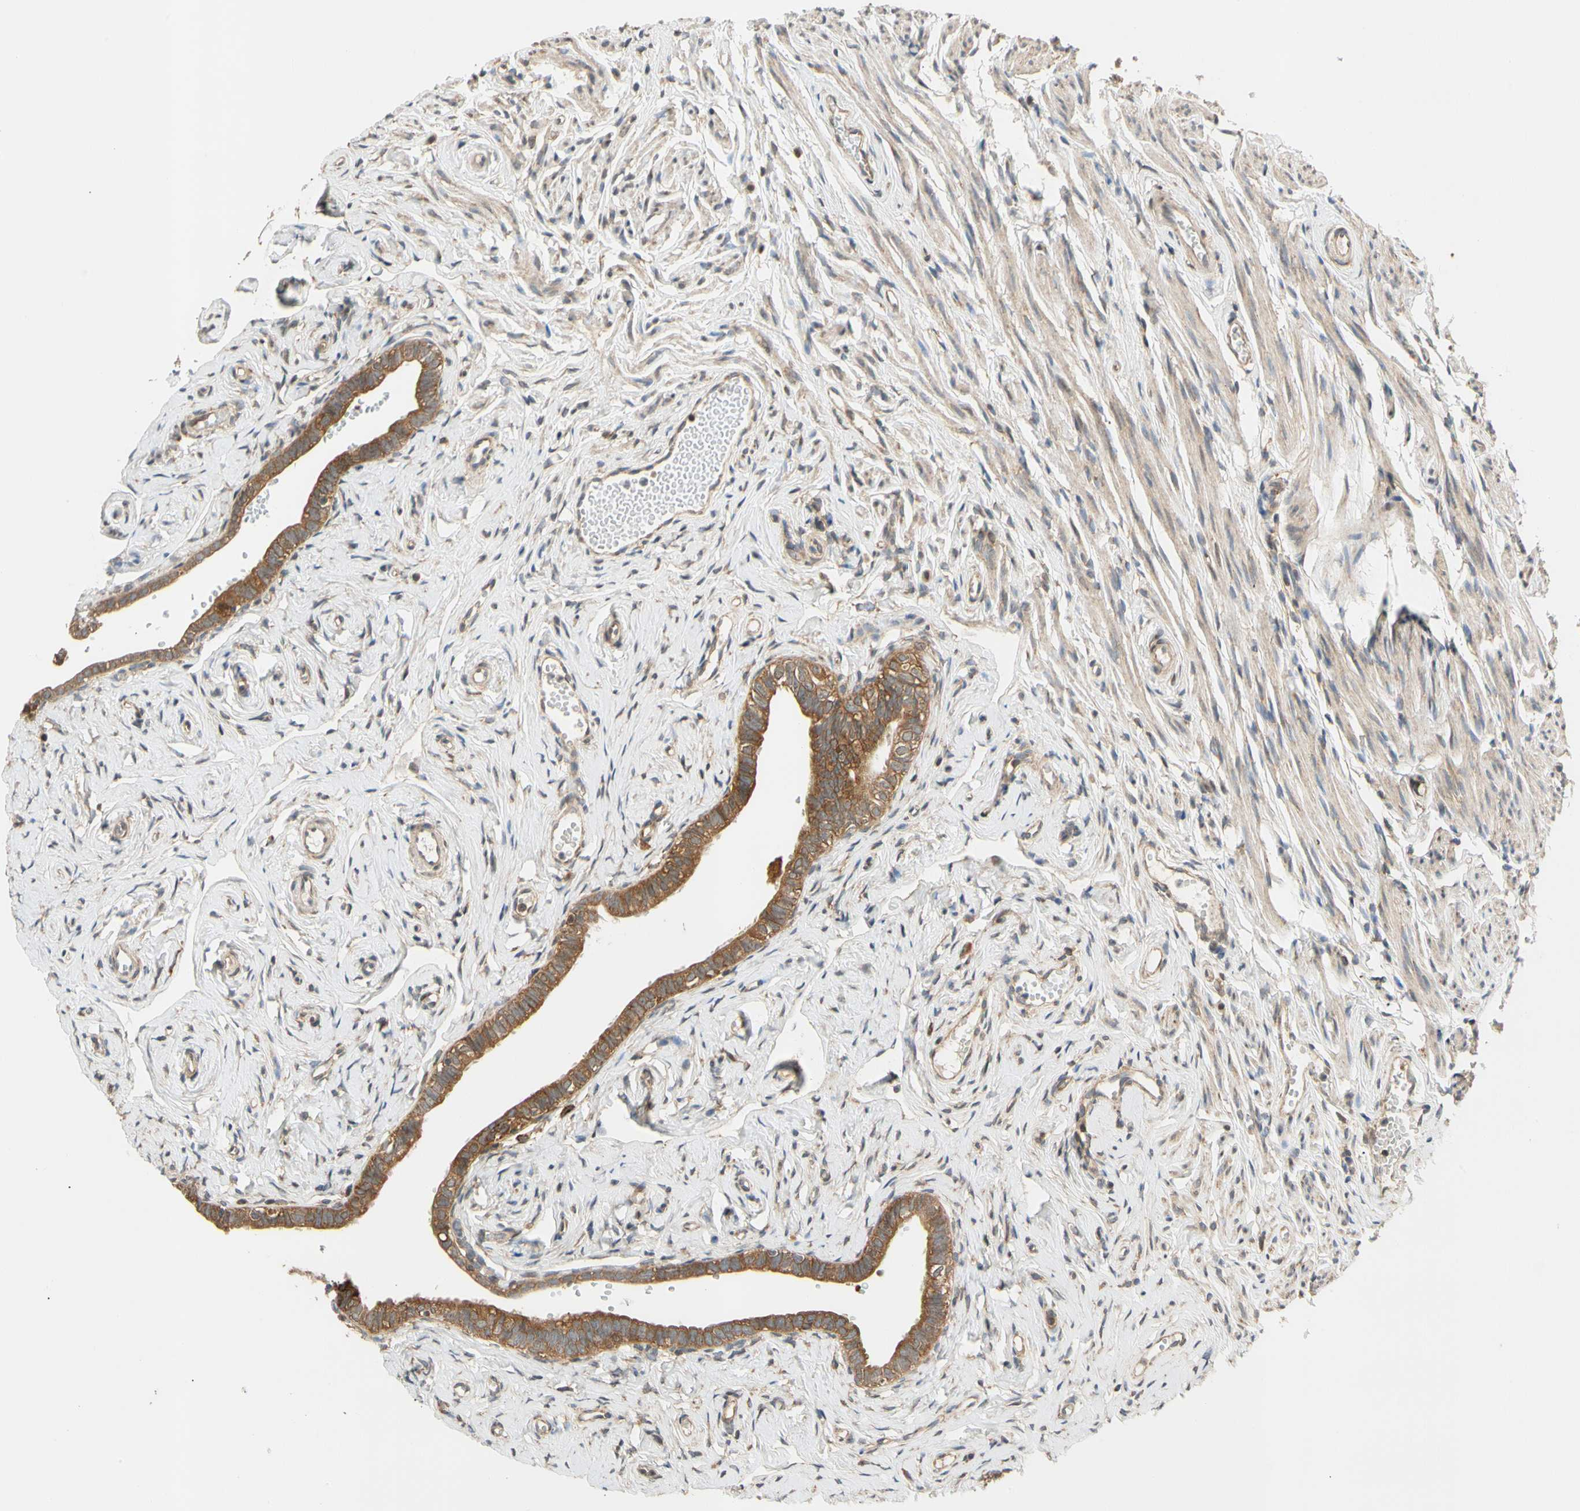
{"staining": {"intensity": "strong", "quantity": ">75%", "location": "cytoplasmic/membranous"}, "tissue": "fallopian tube", "cell_type": "Glandular cells", "image_type": "normal", "snomed": [{"axis": "morphology", "description": "Normal tissue, NOS"}, {"axis": "topography", "description": "Fallopian tube"}], "caption": "The photomicrograph shows immunohistochemical staining of normal fallopian tube. There is strong cytoplasmic/membranous positivity is seen in about >75% of glandular cells.", "gene": "ANKHD1", "patient": {"sex": "female", "age": 71}}